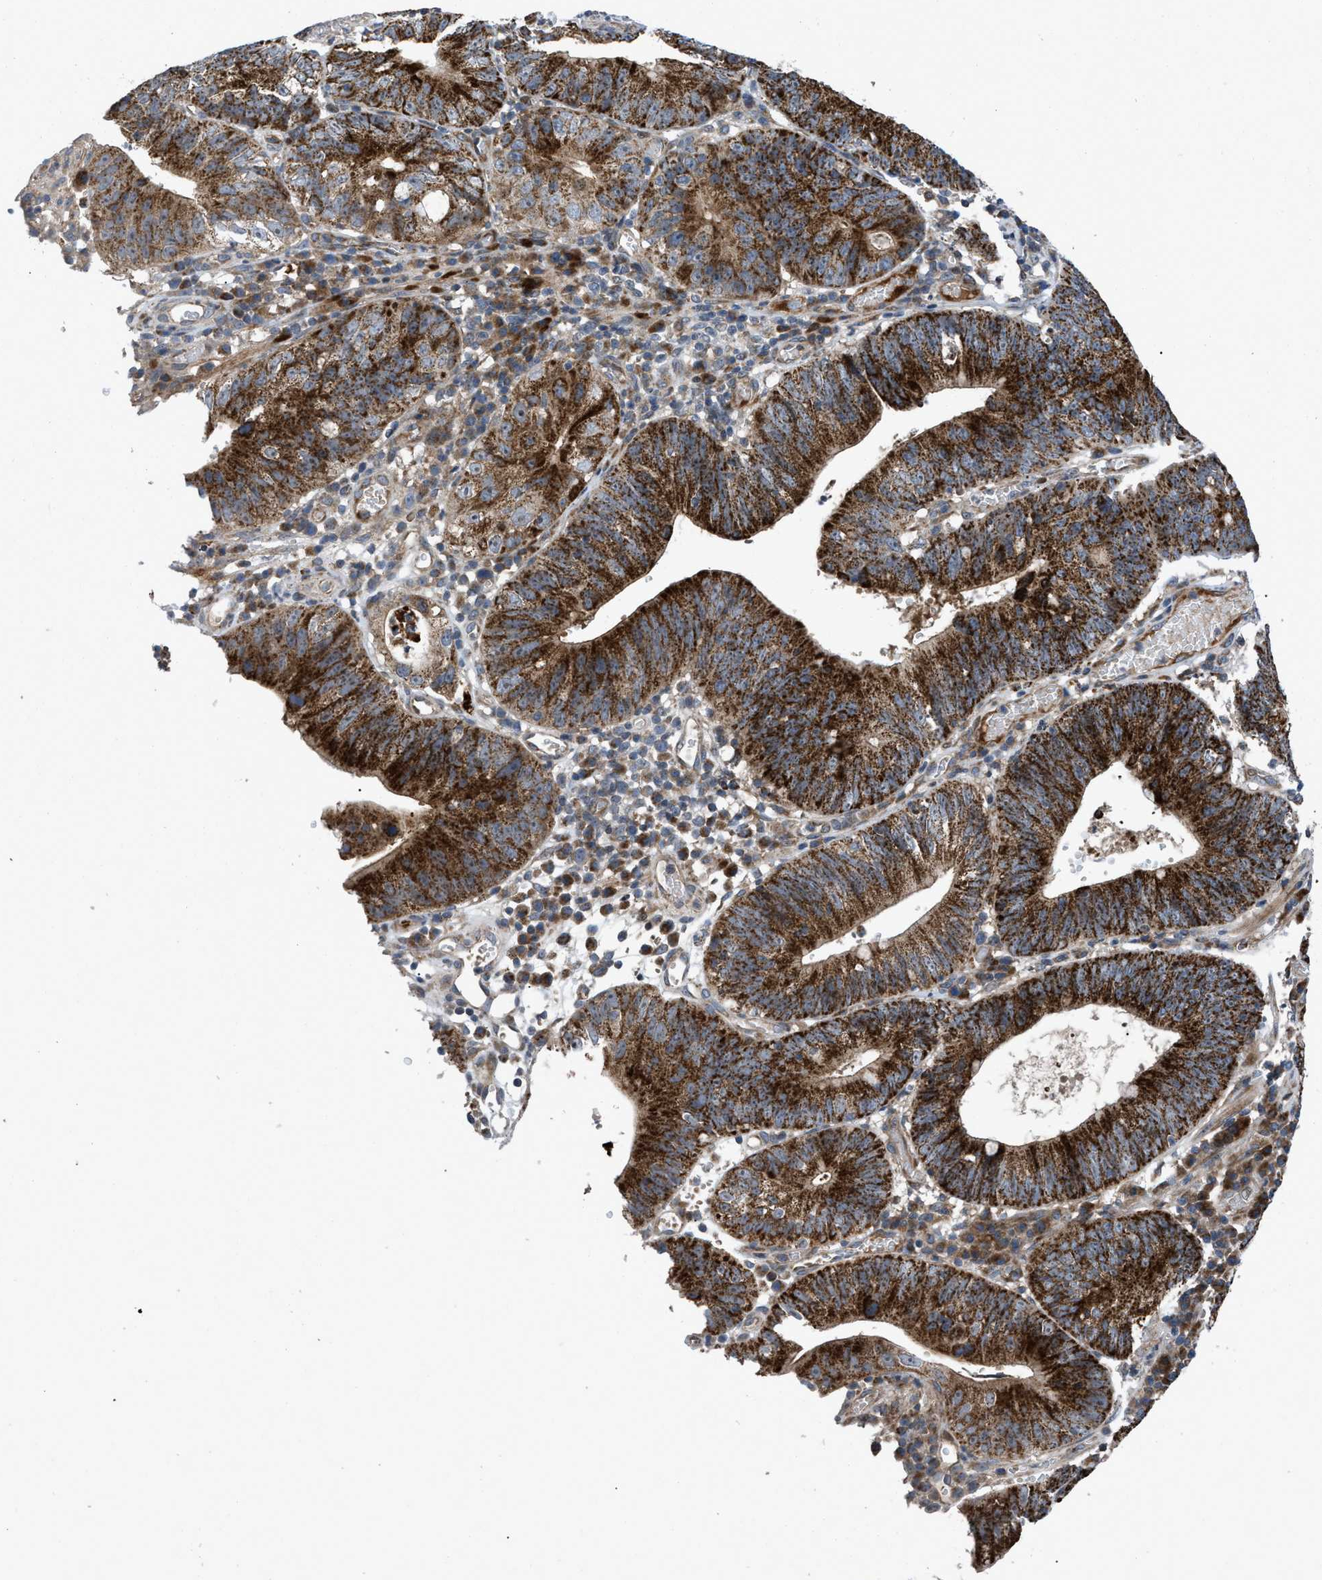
{"staining": {"intensity": "strong", "quantity": ">75%", "location": "cytoplasmic/membranous"}, "tissue": "stomach cancer", "cell_type": "Tumor cells", "image_type": "cancer", "snomed": [{"axis": "morphology", "description": "Adenocarcinoma, NOS"}, {"axis": "topography", "description": "Stomach"}], "caption": "Immunohistochemical staining of stomach cancer (adenocarcinoma) exhibits high levels of strong cytoplasmic/membranous protein staining in about >75% of tumor cells. The staining was performed using DAB (3,3'-diaminobenzidine), with brown indicating positive protein expression. Nuclei are stained blue with hematoxylin.", "gene": "AP3M2", "patient": {"sex": "male", "age": 59}}